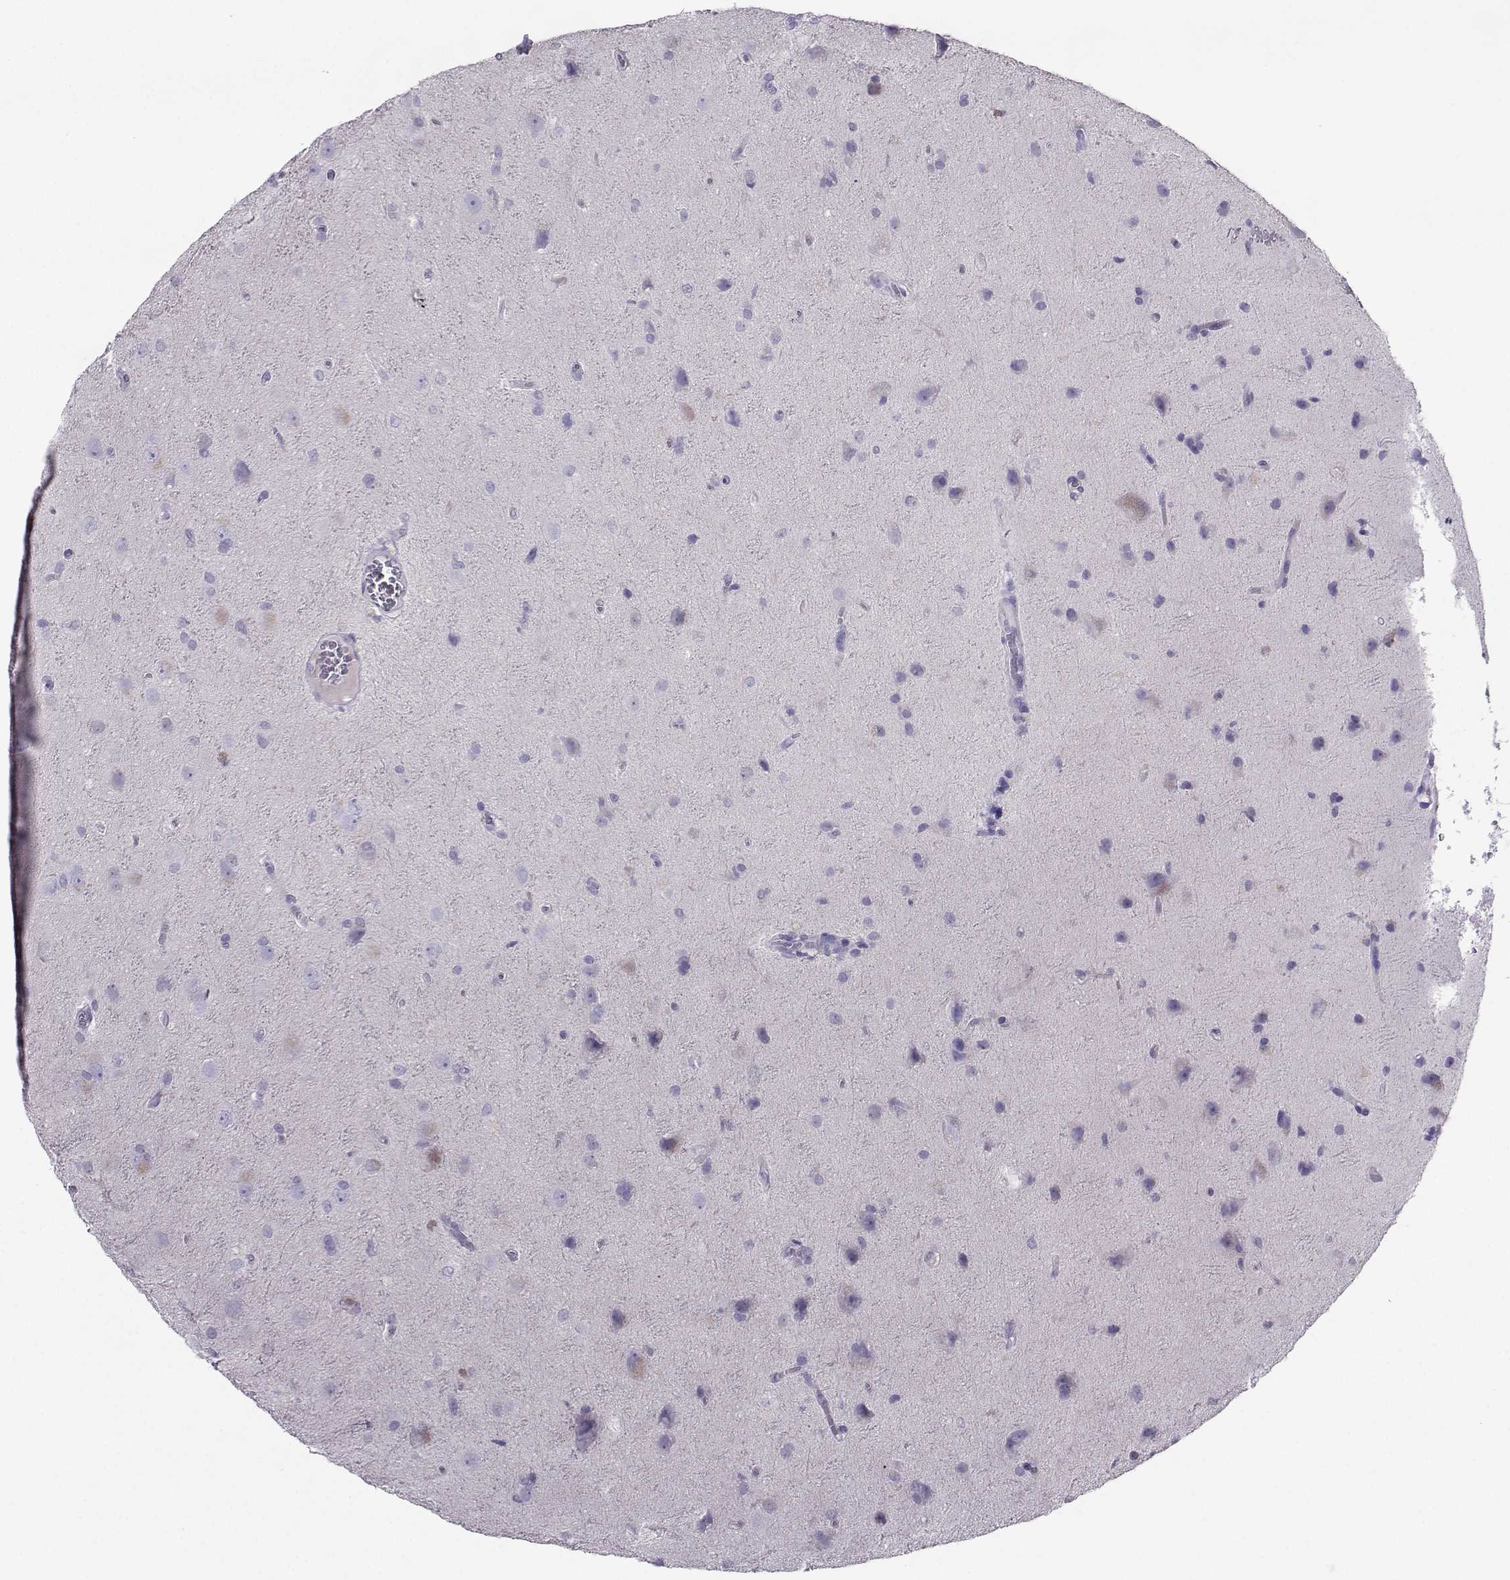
{"staining": {"intensity": "negative", "quantity": "none", "location": "none"}, "tissue": "glioma", "cell_type": "Tumor cells", "image_type": "cancer", "snomed": [{"axis": "morphology", "description": "Glioma, malignant, Low grade"}, {"axis": "topography", "description": "Brain"}], "caption": "There is no significant staining in tumor cells of malignant glioma (low-grade).", "gene": "PGK1", "patient": {"sex": "male", "age": 58}}